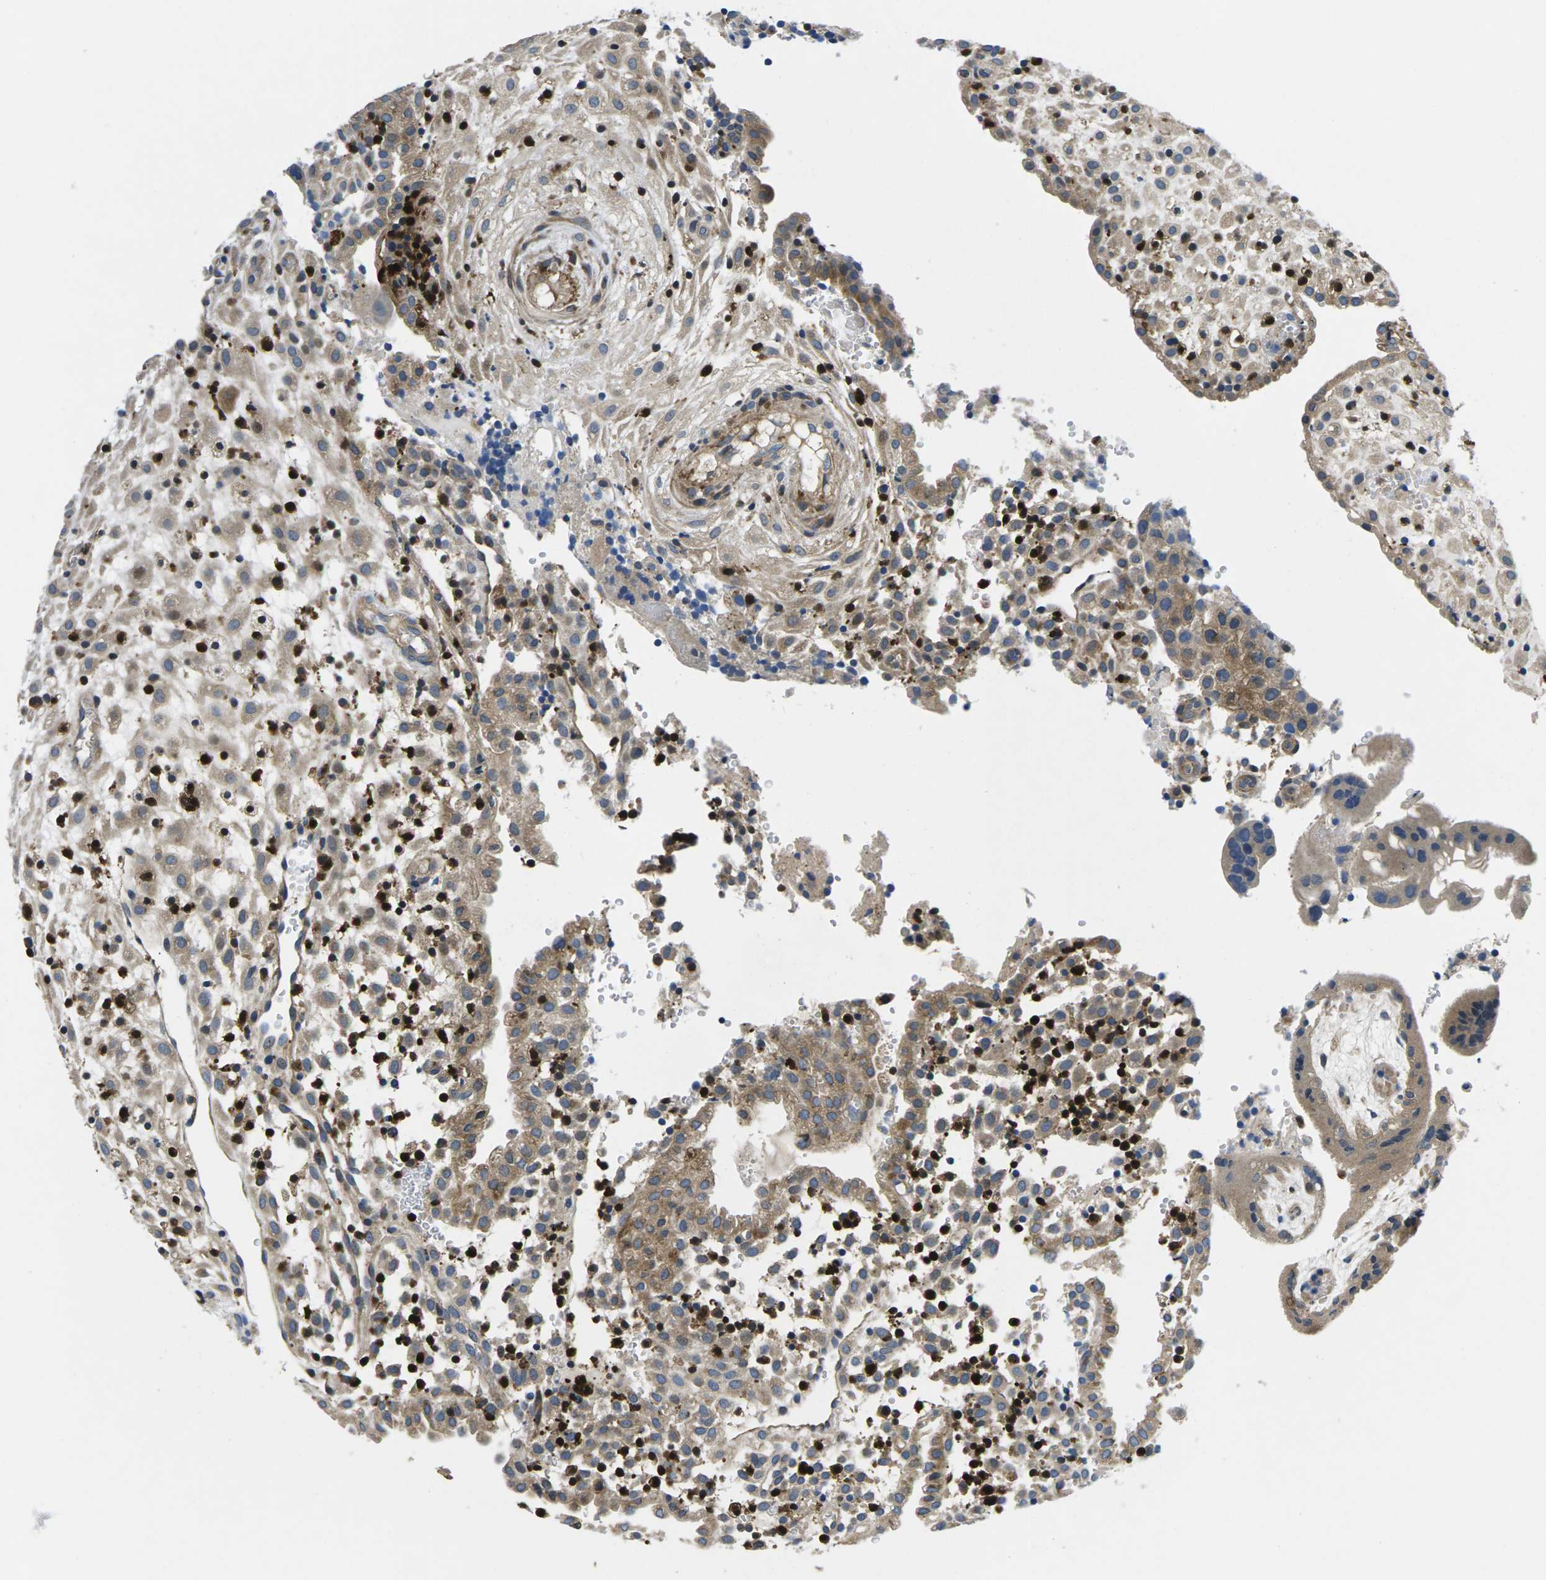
{"staining": {"intensity": "strong", "quantity": ">75%", "location": "cytoplasmic/membranous"}, "tissue": "placenta", "cell_type": "Decidual cells", "image_type": "normal", "snomed": [{"axis": "morphology", "description": "Normal tissue, NOS"}, {"axis": "topography", "description": "Placenta"}], "caption": "Human placenta stained with a protein marker reveals strong staining in decidual cells.", "gene": "PLCE1", "patient": {"sex": "female", "age": 18}}